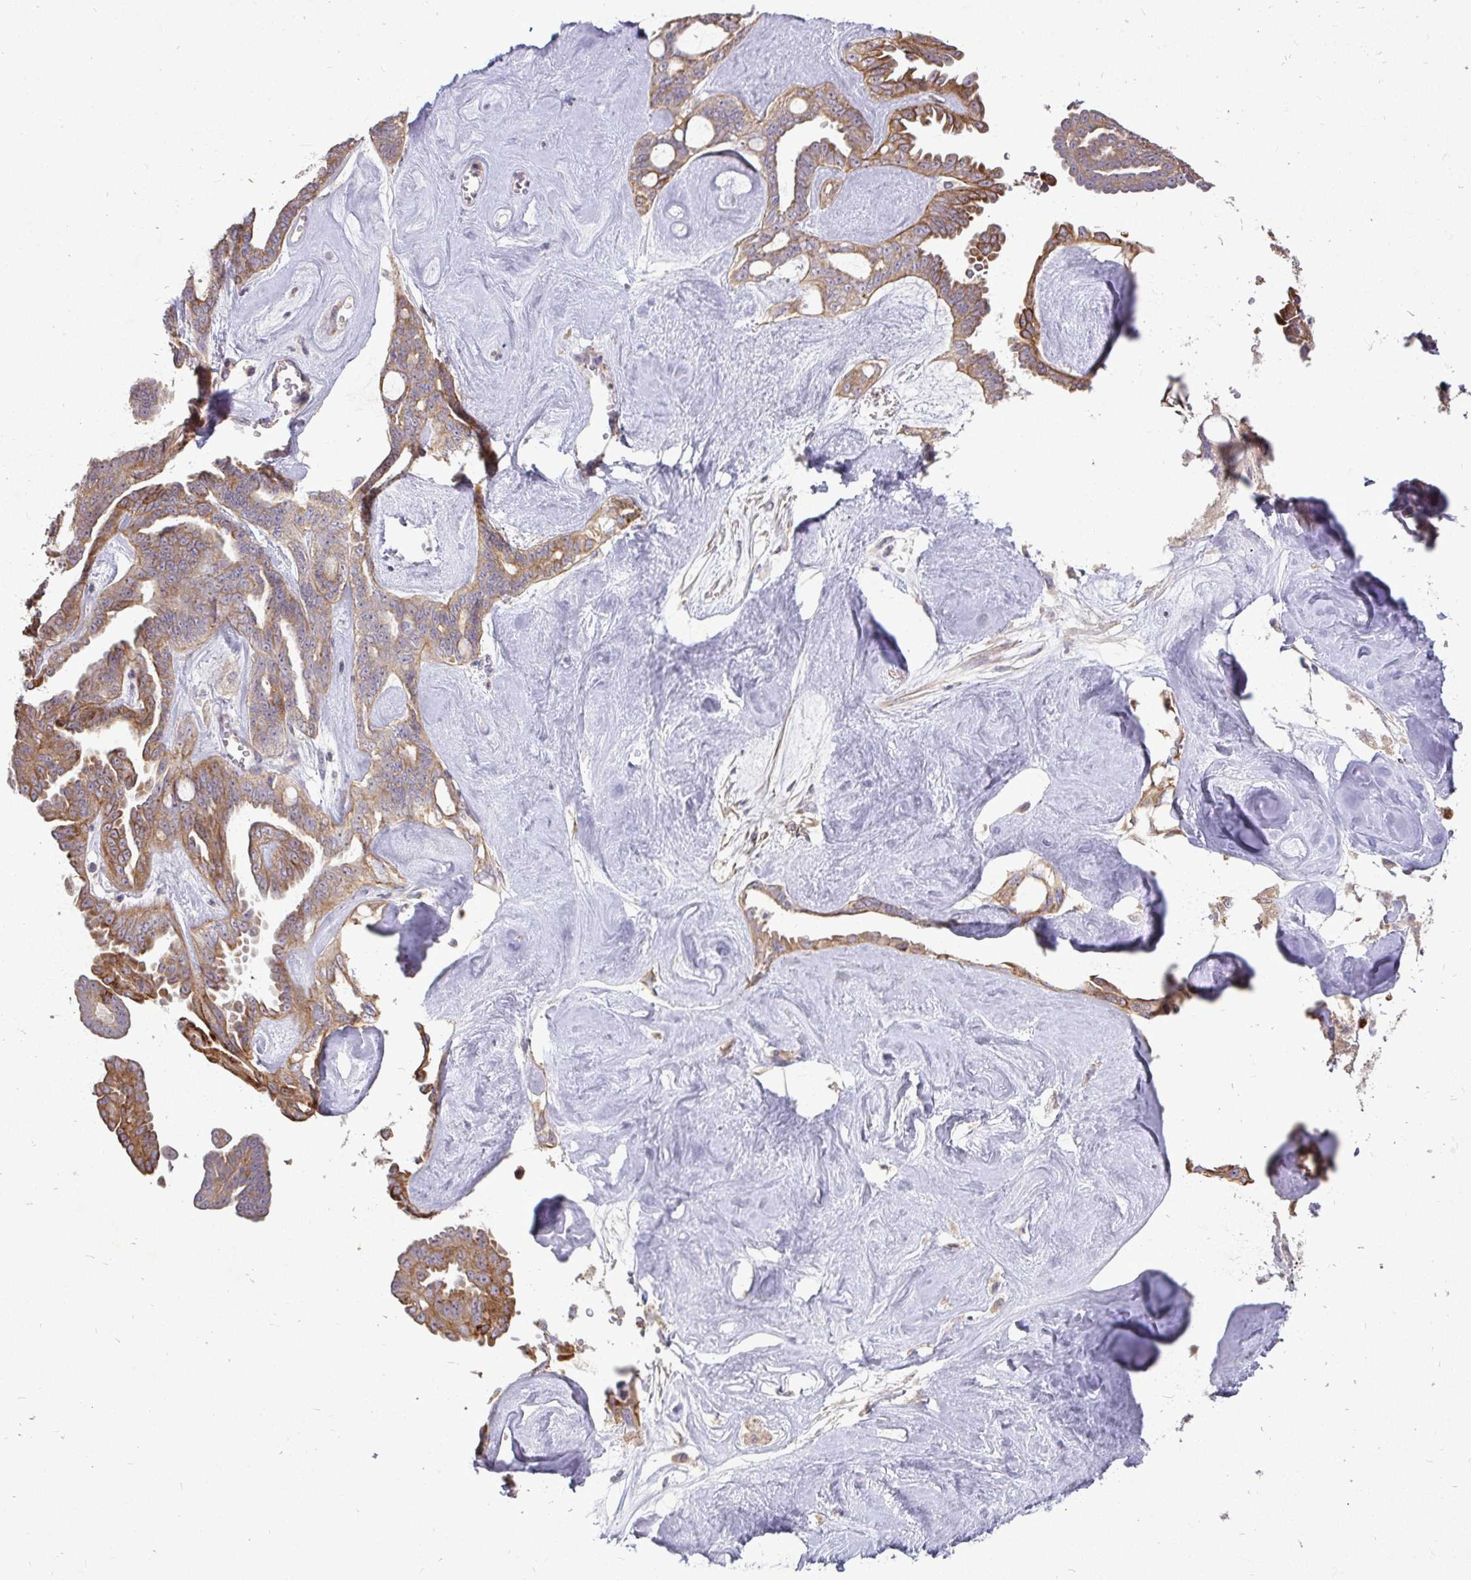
{"staining": {"intensity": "moderate", "quantity": ">75%", "location": "cytoplasmic/membranous"}, "tissue": "ovarian cancer", "cell_type": "Tumor cells", "image_type": "cancer", "snomed": [{"axis": "morphology", "description": "Cystadenocarcinoma, serous, NOS"}, {"axis": "topography", "description": "Ovary"}], "caption": "Moderate cytoplasmic/membranous staining for a protein is seen in about >75% of tumor cells of serous cystadenocarcinoma (ovarian) using immunohistochemistry.", "gene": "STRIP1", "patient": {"sex": "female", "age": 71}}